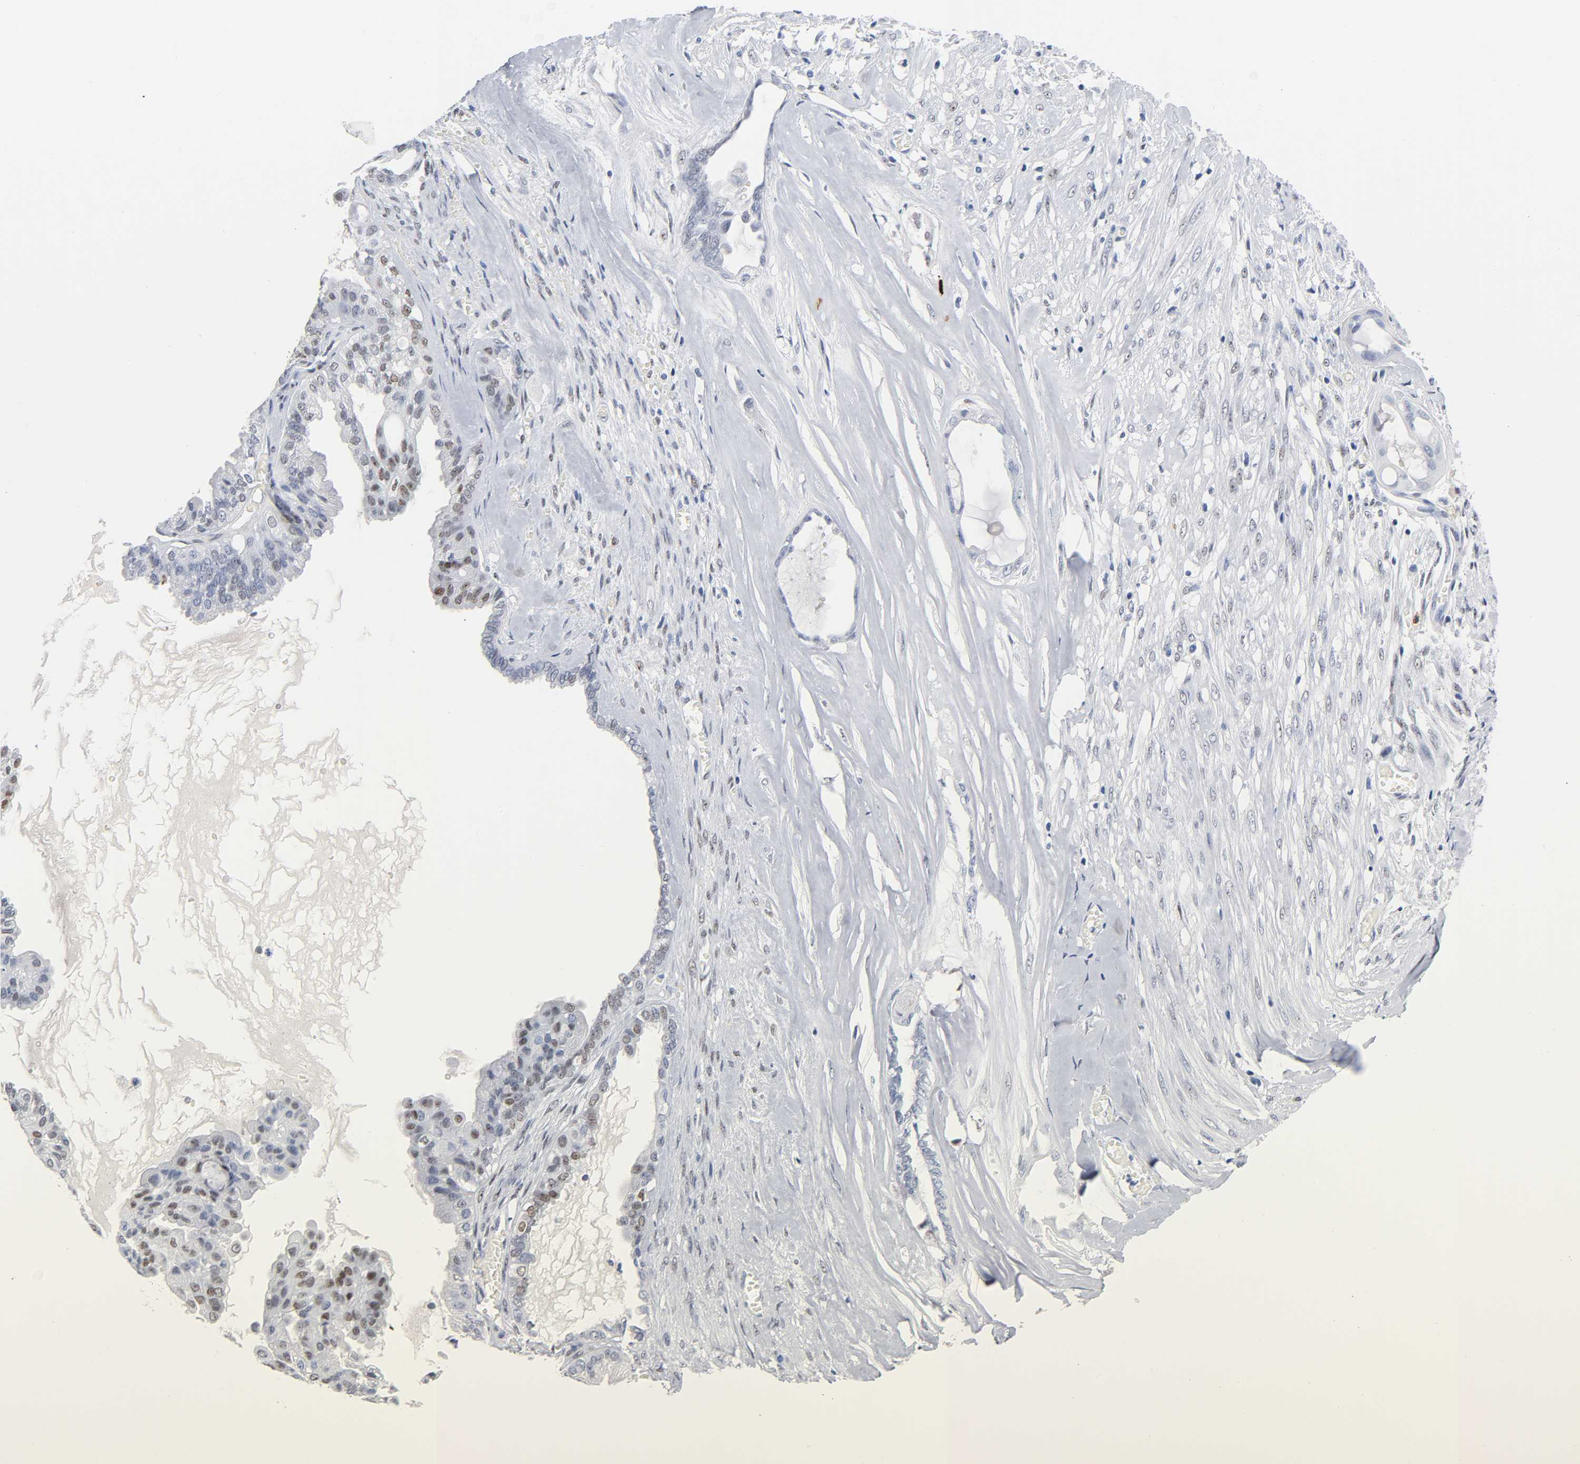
{"staining": {"intensity": "moderate", "quantity": "25%-75%", "location": "nuclear"}, "tissue": "ovarian cancer", "cell_type": "Tumor cells", "image_type": "cancer", "snomed": [{"axis": "morphology", "description": "Carcinoma, NOS"}, {"axis": "morphology", "description": "Carcinoma, endometroid"}, {"axis": "topography", "description": "Ovary"}], "caption": "Brown immunohistochemical staining in ovarian cancer shows moderate nuclear positivity in about 25%-75% of tumor cells.", "gene": "NAB2", "patient": {"sex": "female", "age": 50}}